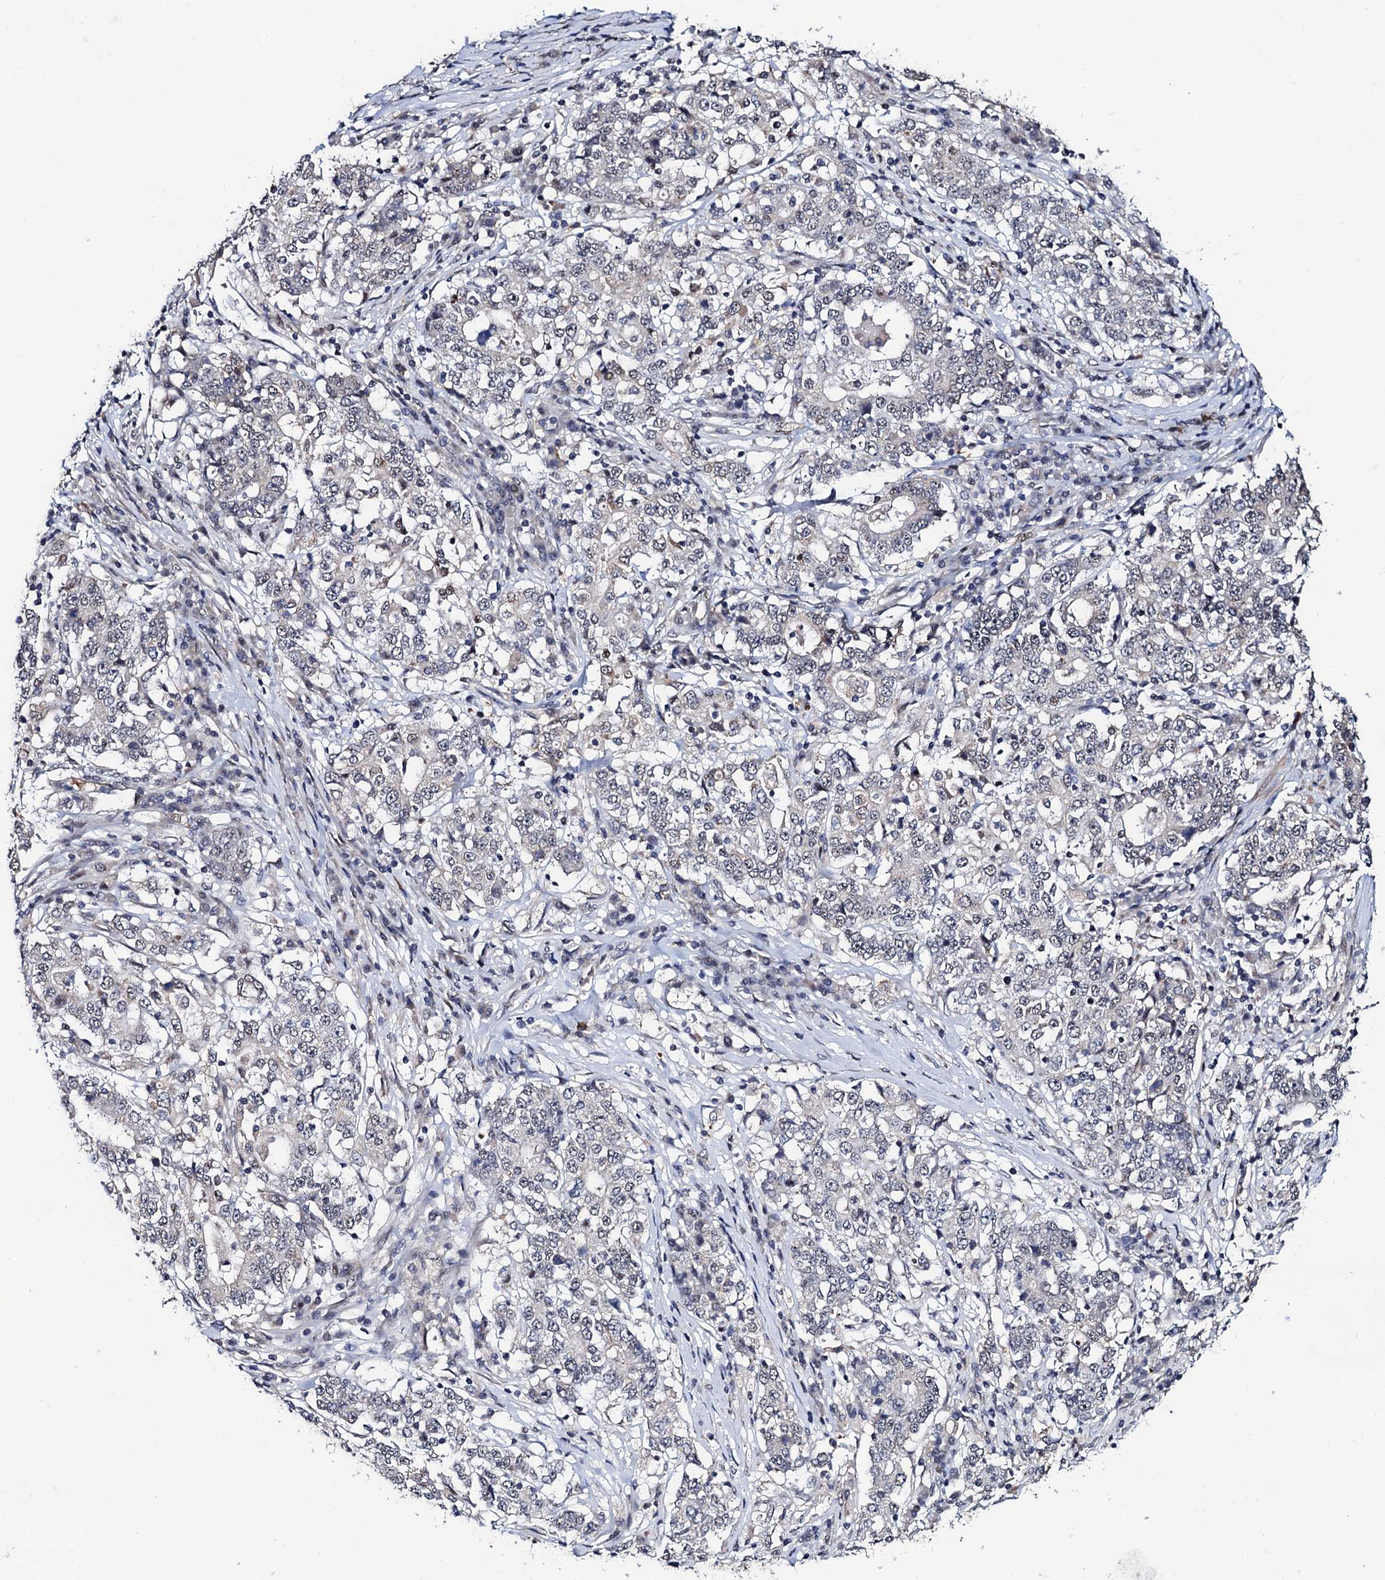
{"staining": {"intensity": "negative", "quantity": "none", "location": "none"}, "tissue": "stomach cancer", "cell_type": "Tumor cells", "image_type": "cancer", "snomed": [{"axis": "morphology", "description": "Adenocarcinoma, NOS"}, {"axis": "topography", "description": "Stomach"}], "caption": "Tumor cells show no significant staining in stomach cancer (adenocarcinoma).", "gene": "FAM222A", "patient": {"sex": "male", "age": 59}}